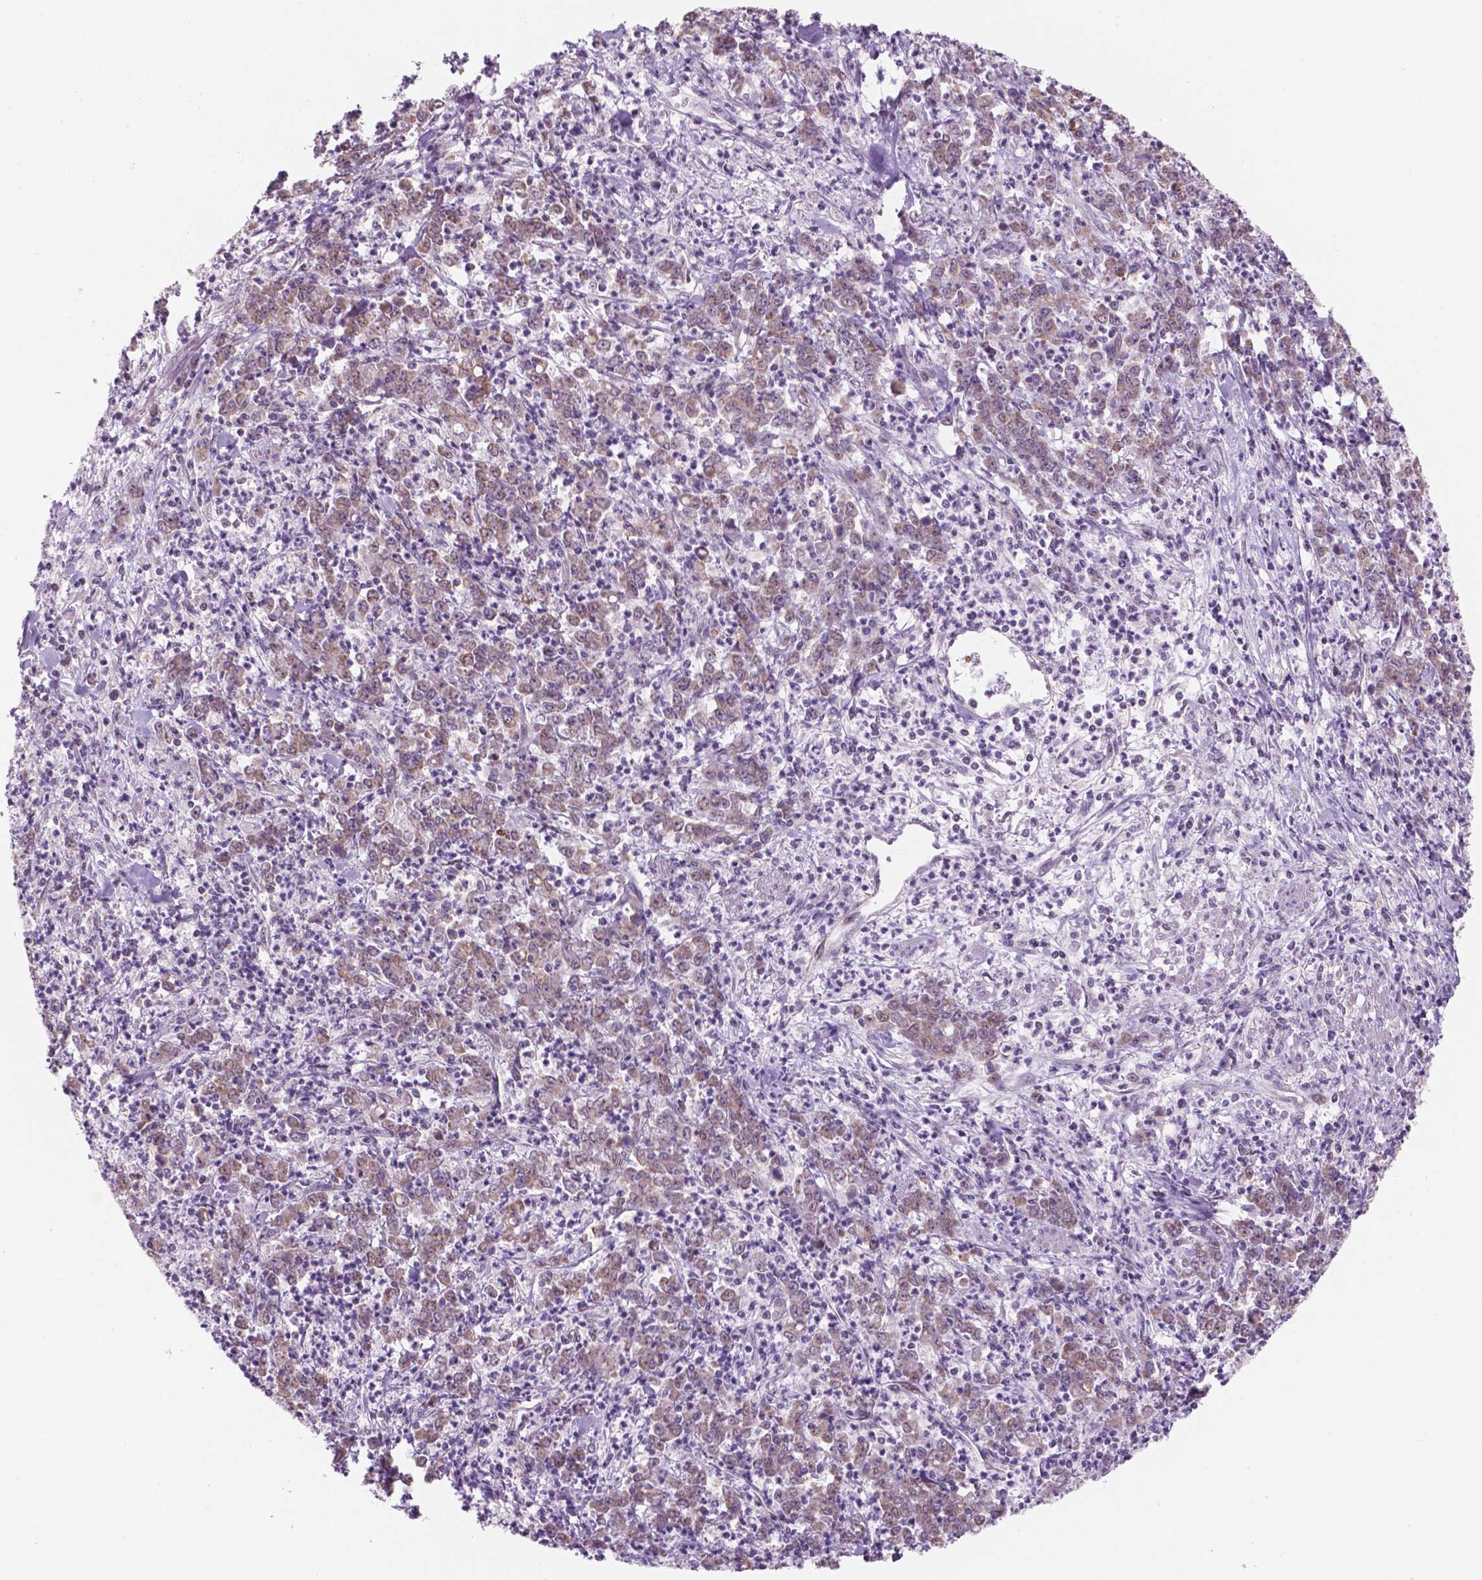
{"staining": {"intensity": "moderate", "quantity": ">75%", "location": "cytoplasmic/membranous"}, "tissue": "stomach cancer", "cell_type": "Tumor cells", "image_type": "cancer", "snomed": [{"axis": "morphology", "description": "Adenocarcinoma, NOS"}, {"axis": "topography", "description": "Stomach, lower"}], "caption": "Protein expression analysis of human stomach adenocarcinoma reveals moderate cytoplasmic/membranous positivity in approximately >75% of tumor cells.", "gene": "NDUFA10", "patient": {"sex": "female", "age": 71}}